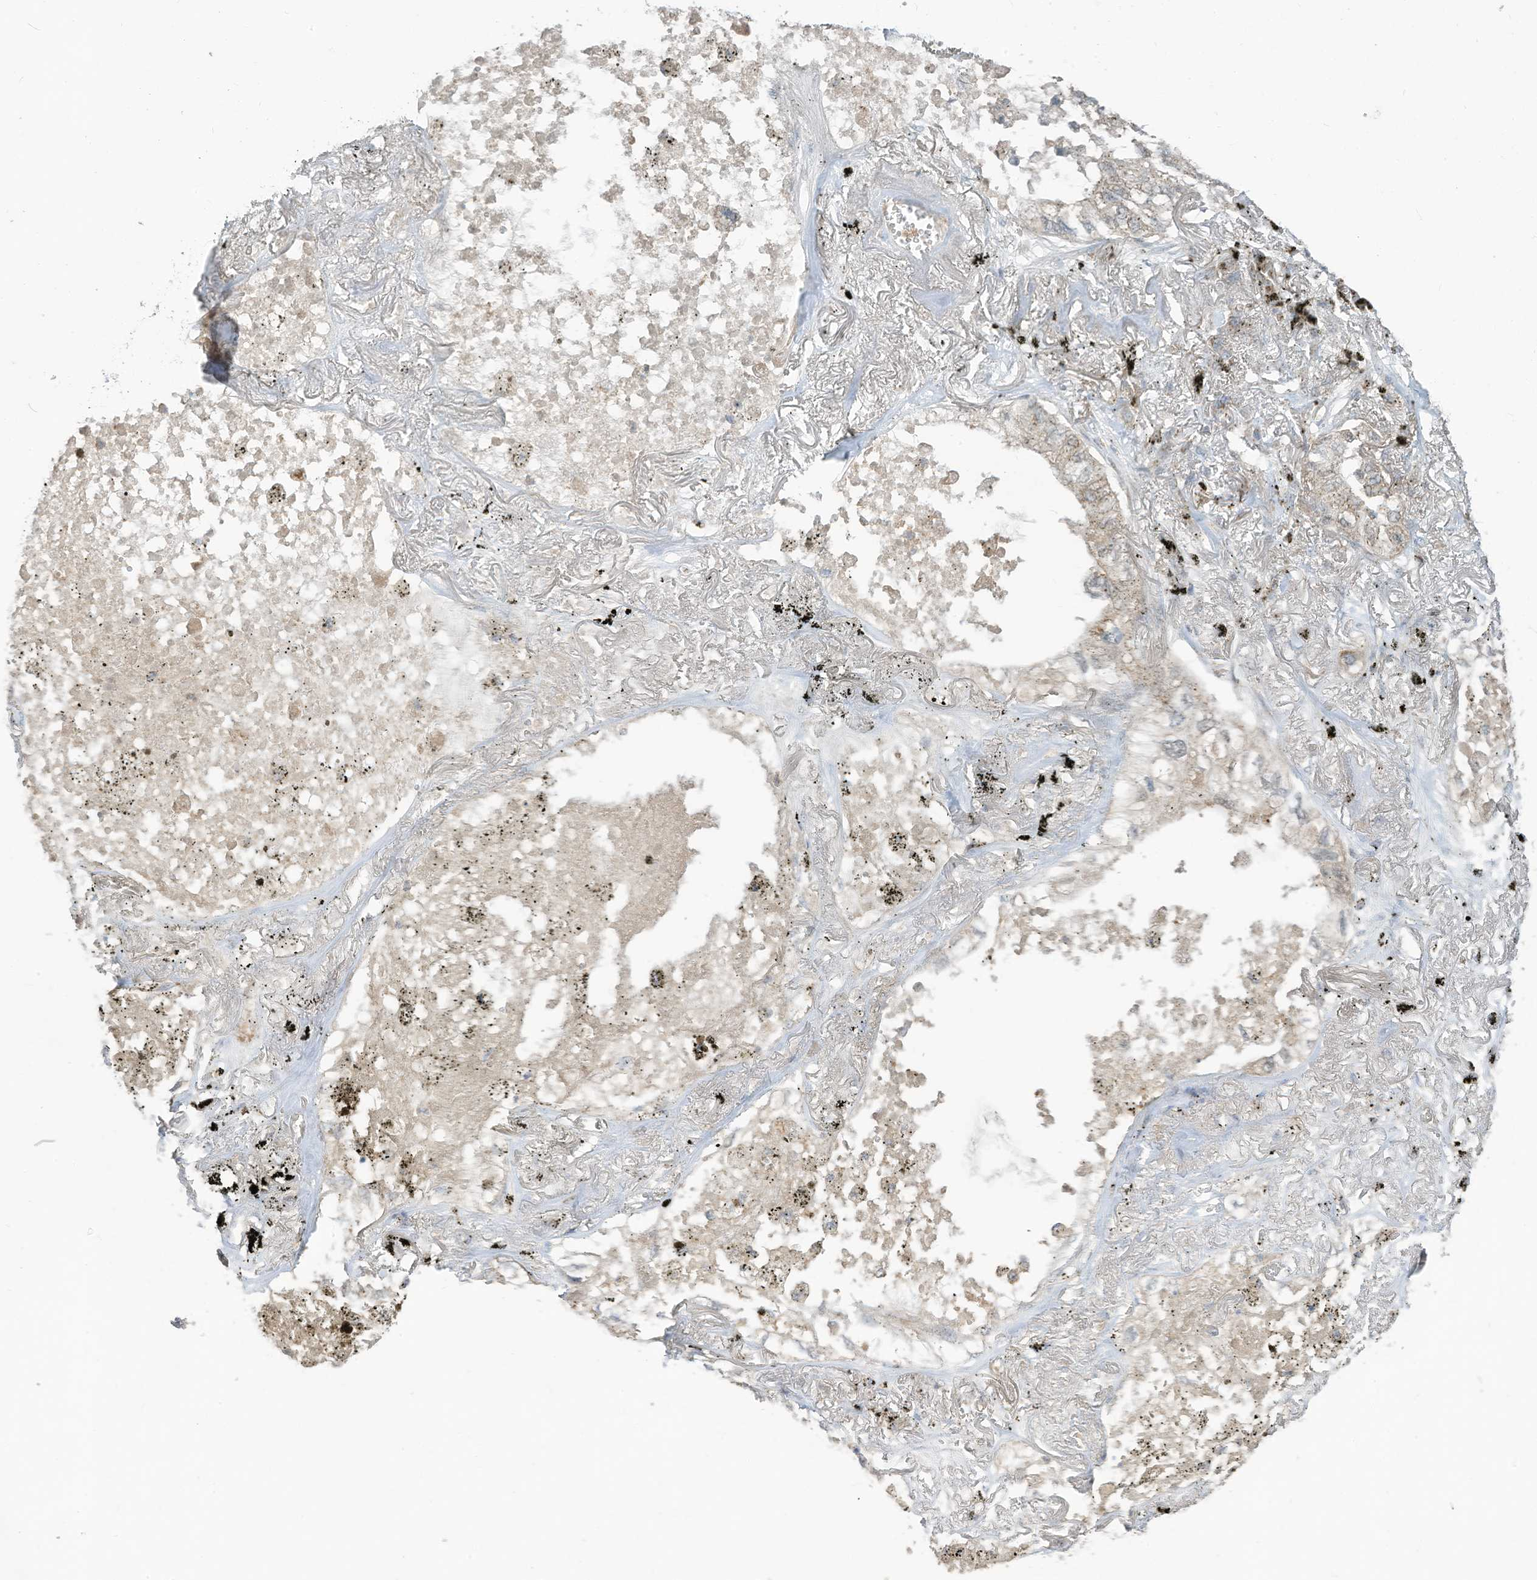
{"staining": {"intensity": "weak", "quantity": "25%-75%", "location": "cytoplasmic/membranous"}, "tissue": "lung cancer", "cell_type": "Tumor cells", "image_type": "cancer", "snomed": [{"axis": "morphology", "description": "Adenocarcinoma, NOS"}, {"axis": "topography", "description": "Lung"}], "caption": "This histopathology image displays adenocarcinoma (lung) stained with IHC to label a protein in brown. The cytoplasmic/membranous of tumor cells show weak positivity for the protein. Nuclei are counter-stained blue.", "gene": "PARVG", "patient": {"sex": "male", "age": 65}}